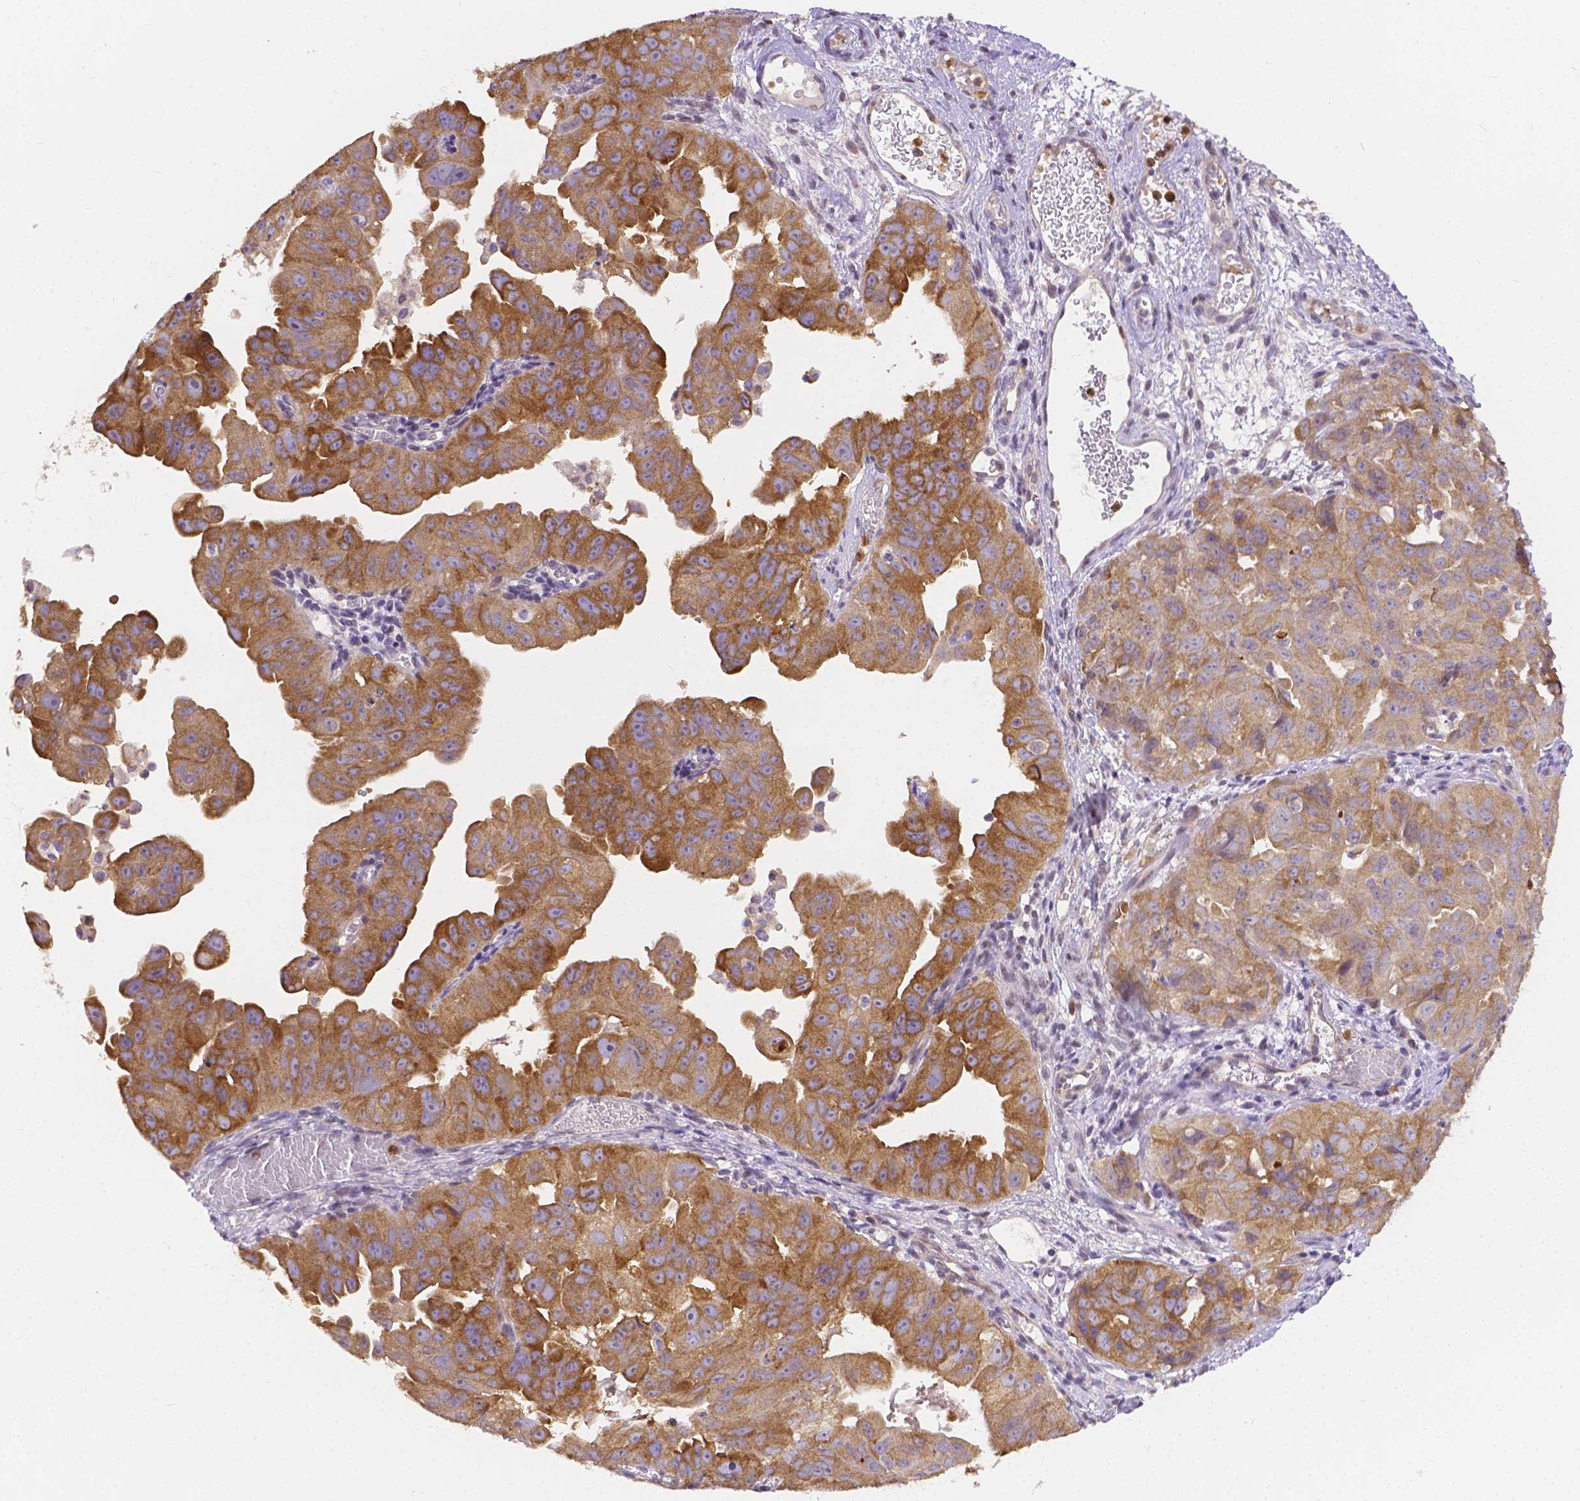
{"staining": {"intensity": "weak", "quantity": ">75%", "location": "cytoplasmic/membranous"}, "tissue": "ovarian cancer", "cell_type": "Tumor cells", "image_type": "cancer", "snomed": [{"axis": "morphology", "description": "Carcinoma, endometroid"}, {"axis": "topography", "description": "Ovary"}], "caption": "Weak cytoplasmic/membranous staining for a protein is present in about >75% of tumor cells of ovarian cancer (endometroid carcinoma) using immunohistochemistry.", "gene": "ZNRD2", "patient": {"sex": "female", "age": 85}}